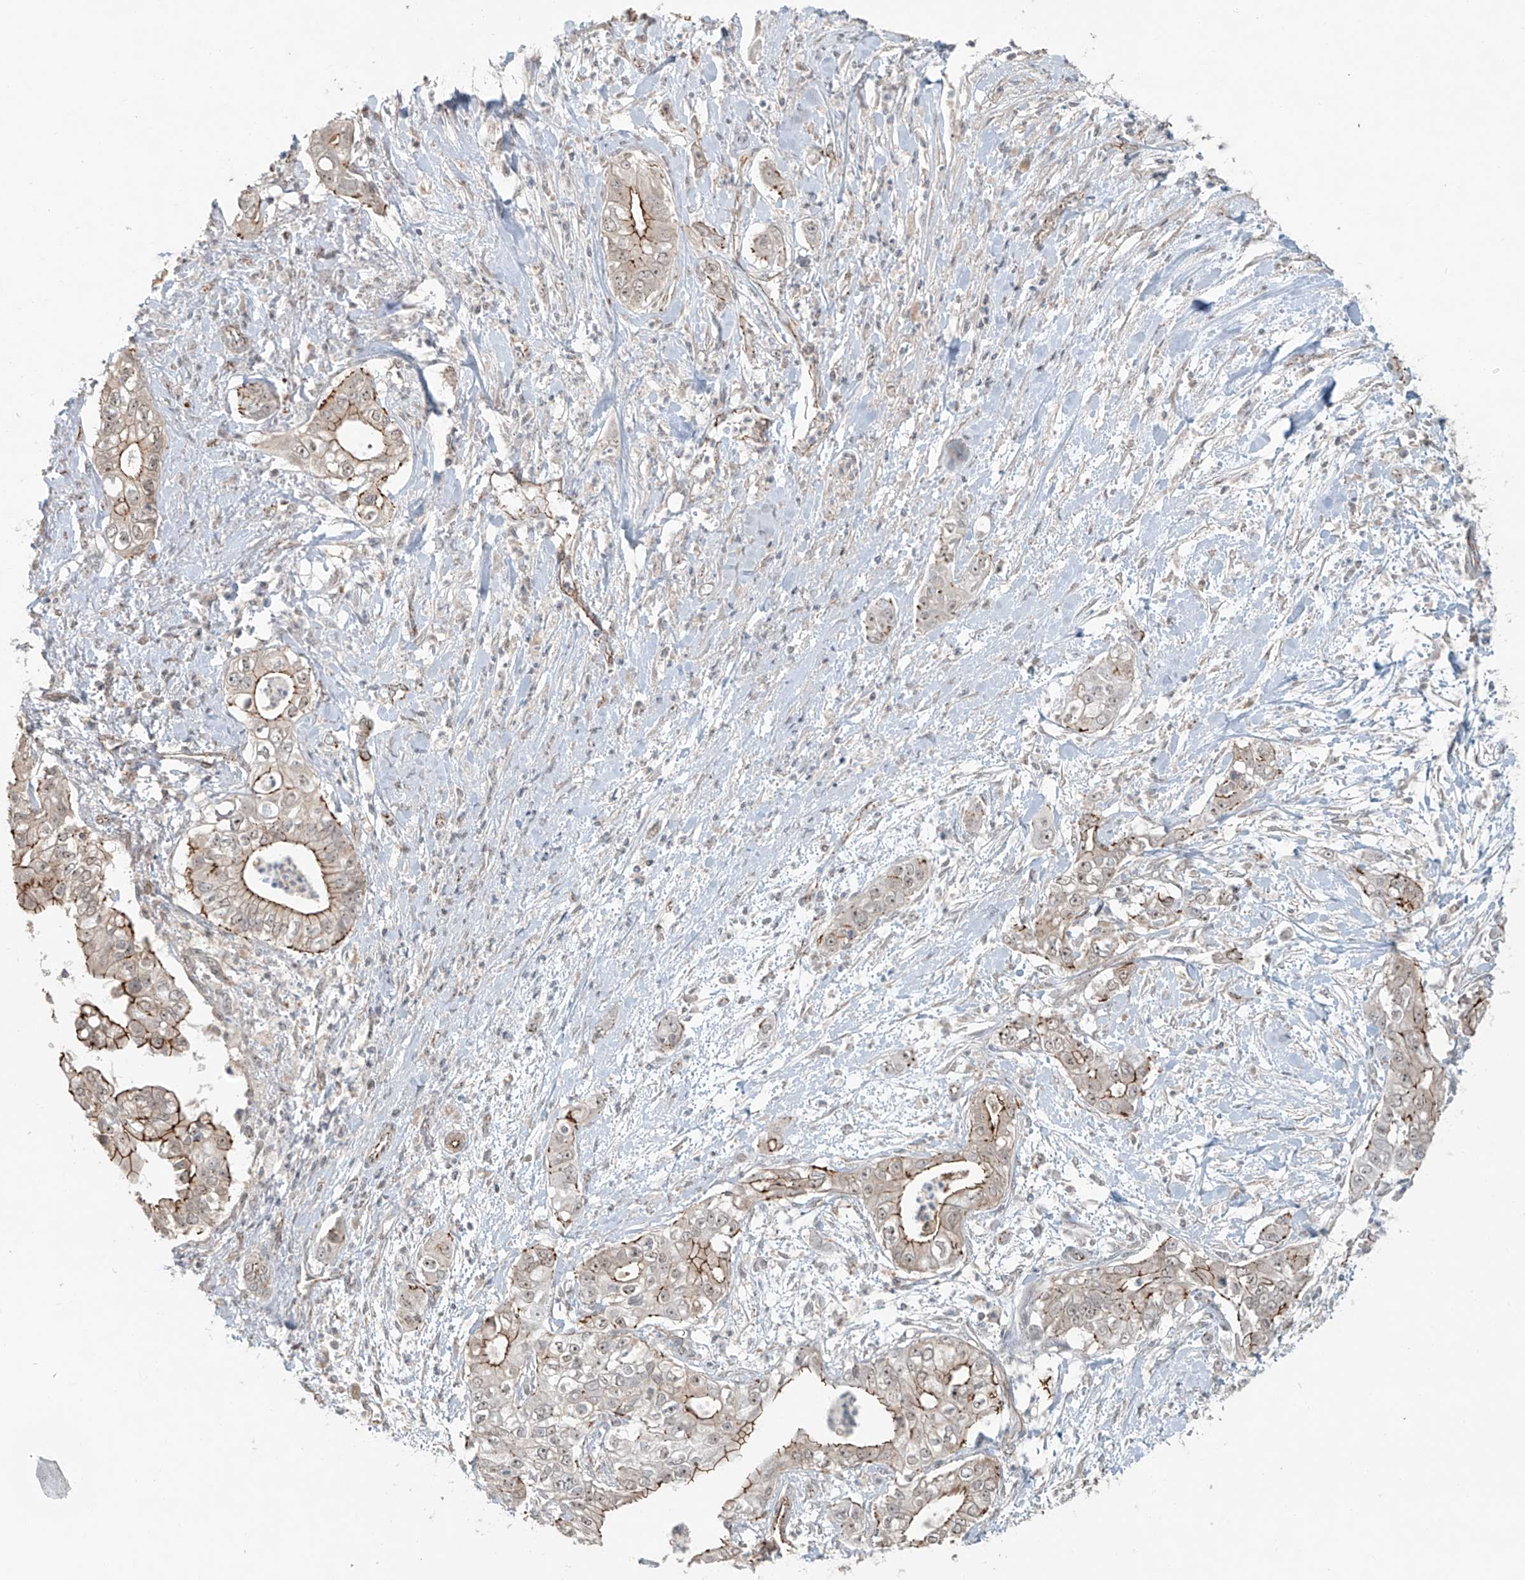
{"staining": {"intensity": "moderate", "quantity": "25%-75%", "location": "cytoplasmic/membranous"}, "tissue": "pancreatic cancer", "cell_type": "Tumor cells", "image_type": "cancer", "snomed": [{"axis": "morphology", "description": "Adenocarcinoma, NOS"}, {"axis": "topography", "description": "Pancreas"}], "caption": "Pancreatic adenocarcinoma stained with a brown dye demonstrates moderate cytoplasmic/membranous positive positivity in about 25%-75% of tumor cells.", "gene": "ZNF16", "patient": {"sex": "female", "age": 78}}